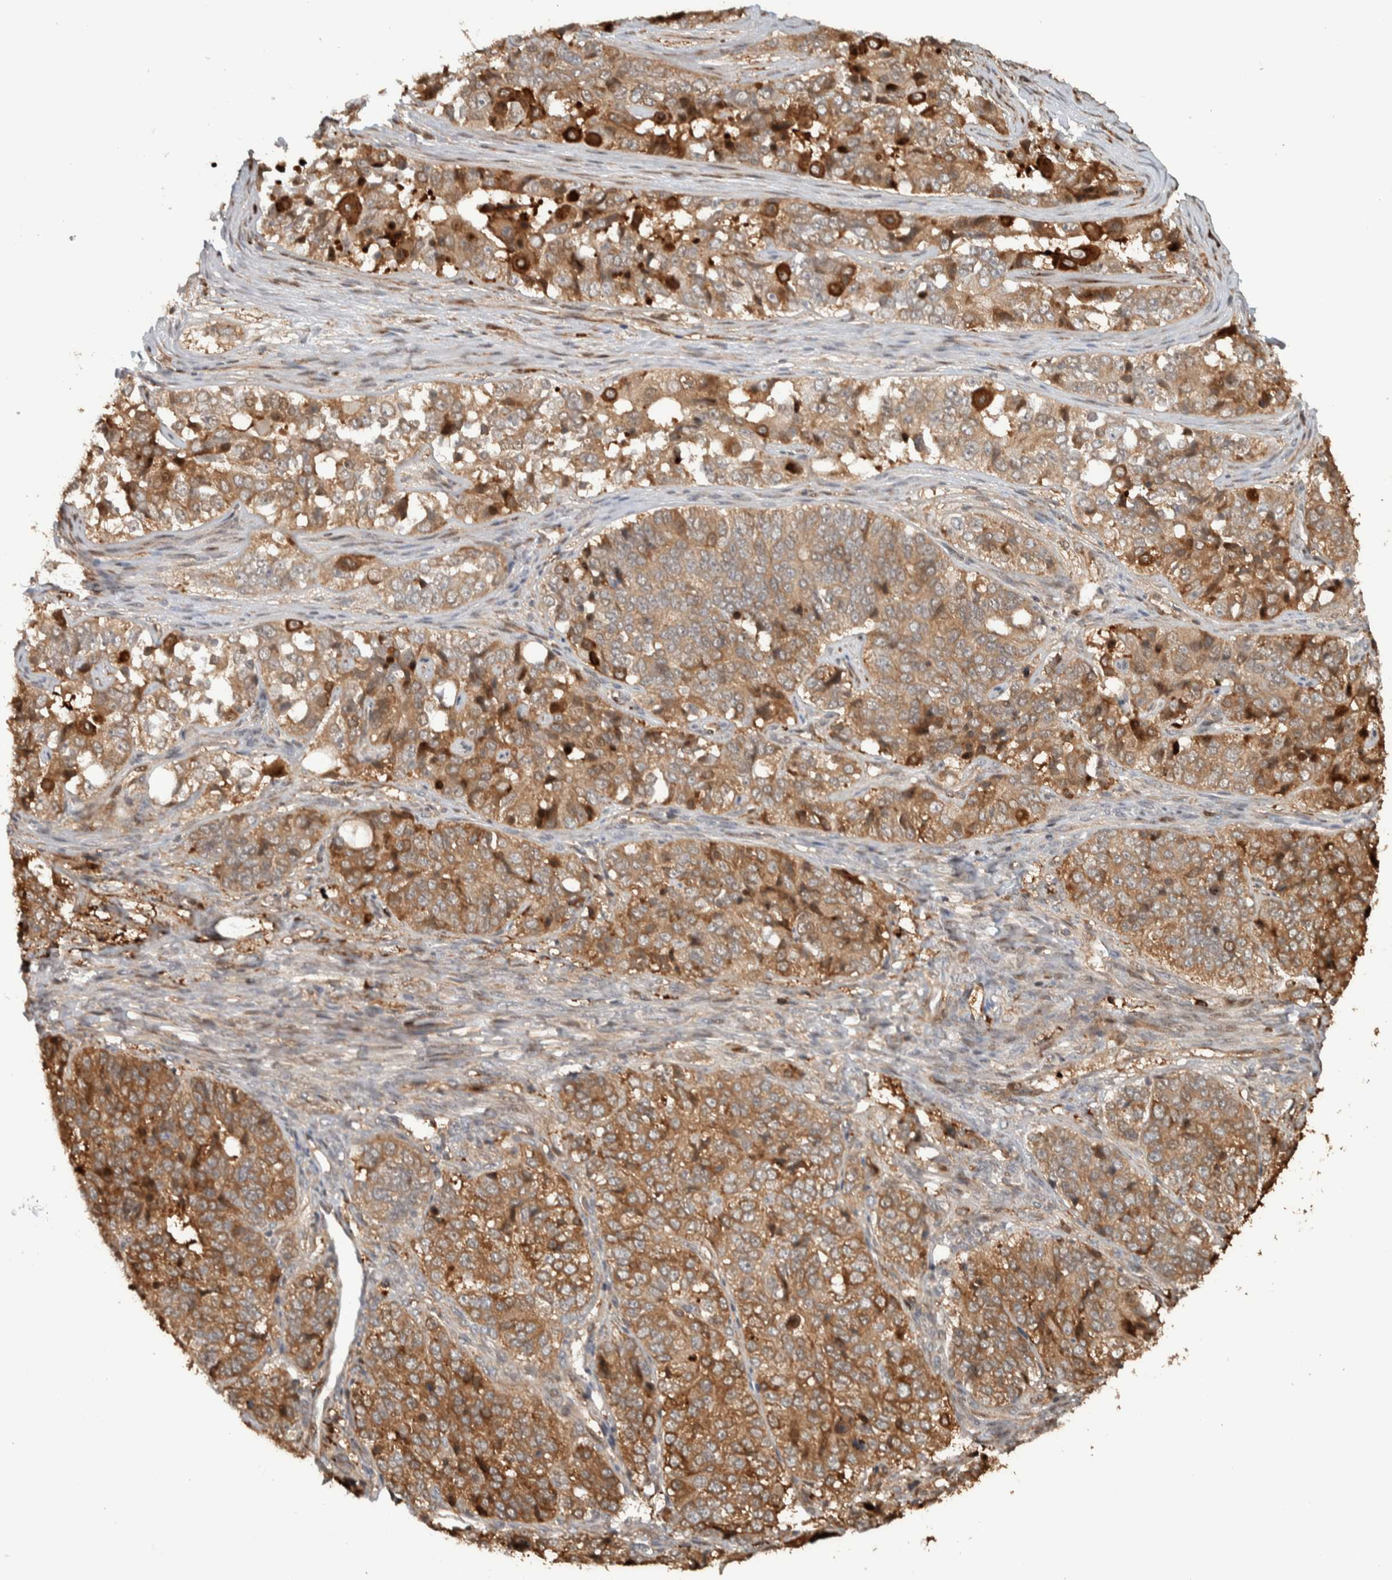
{"staining": {"intensity": "moderate", "quantity": ">75%", "location": "cytoplasmic/membranous"}, "tissue": "ovarian cancer", "cell_type": "Tumor cells", "image_type": "cancer", "snomed": [{"axis": "morphology", "description": "Carcinoma, endometroid"}, {"axis": "topography", "description": "Ovary"}], "caption": "An immunohistochemistry (IHC) micrograph of neoplastic tissue is shown. Protein staining in brown labels moderate cytoplasmic/membranous positivity in ovarian cancer within tumor cells.", "gene": "CNTROB", "patient": {"sex": "female", "age": 51}}